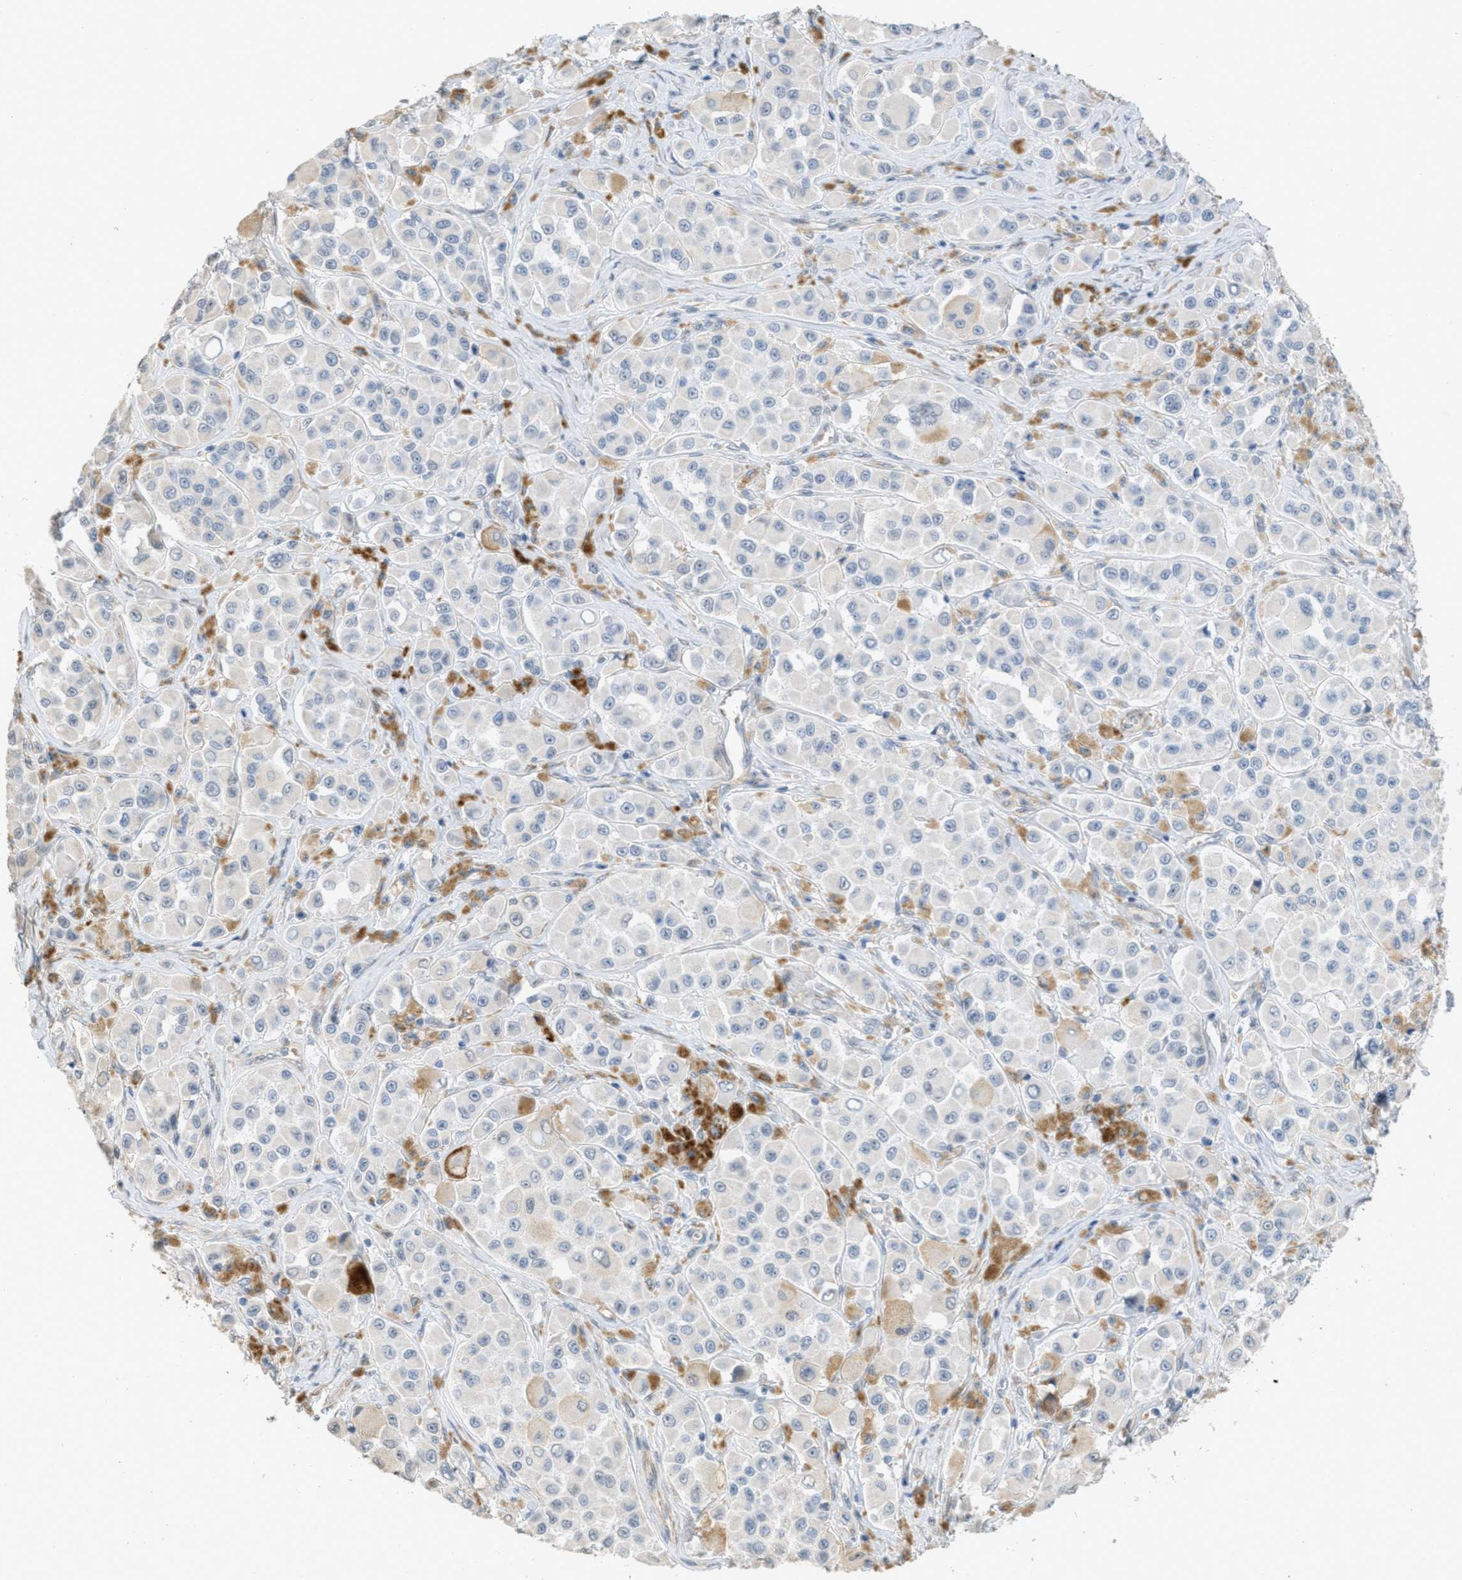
{"staining": {"intensity": "negative", "quantity": "none", "location": "none"}, "tissue": "melanoma", "cell_type": "Tumor cells", "image_type": "cancer", "snomed": [{"axis": "morphology", "description": "Malignant melanoma, NOS"}, {"axis": "topography", "description": "Skin"}], "caption": "The micrograph demonstrates no significant staining in tumor cells of melanoma. The staining was performed using DAB (3,3'-diaminobenzidine) to visualize the protein expression in brown, while the nuclei were stained in blue with hematoxylin (Magnification: 20x).", "gene": "MRS2", "patient": {"sex": "male", "age": 84}}